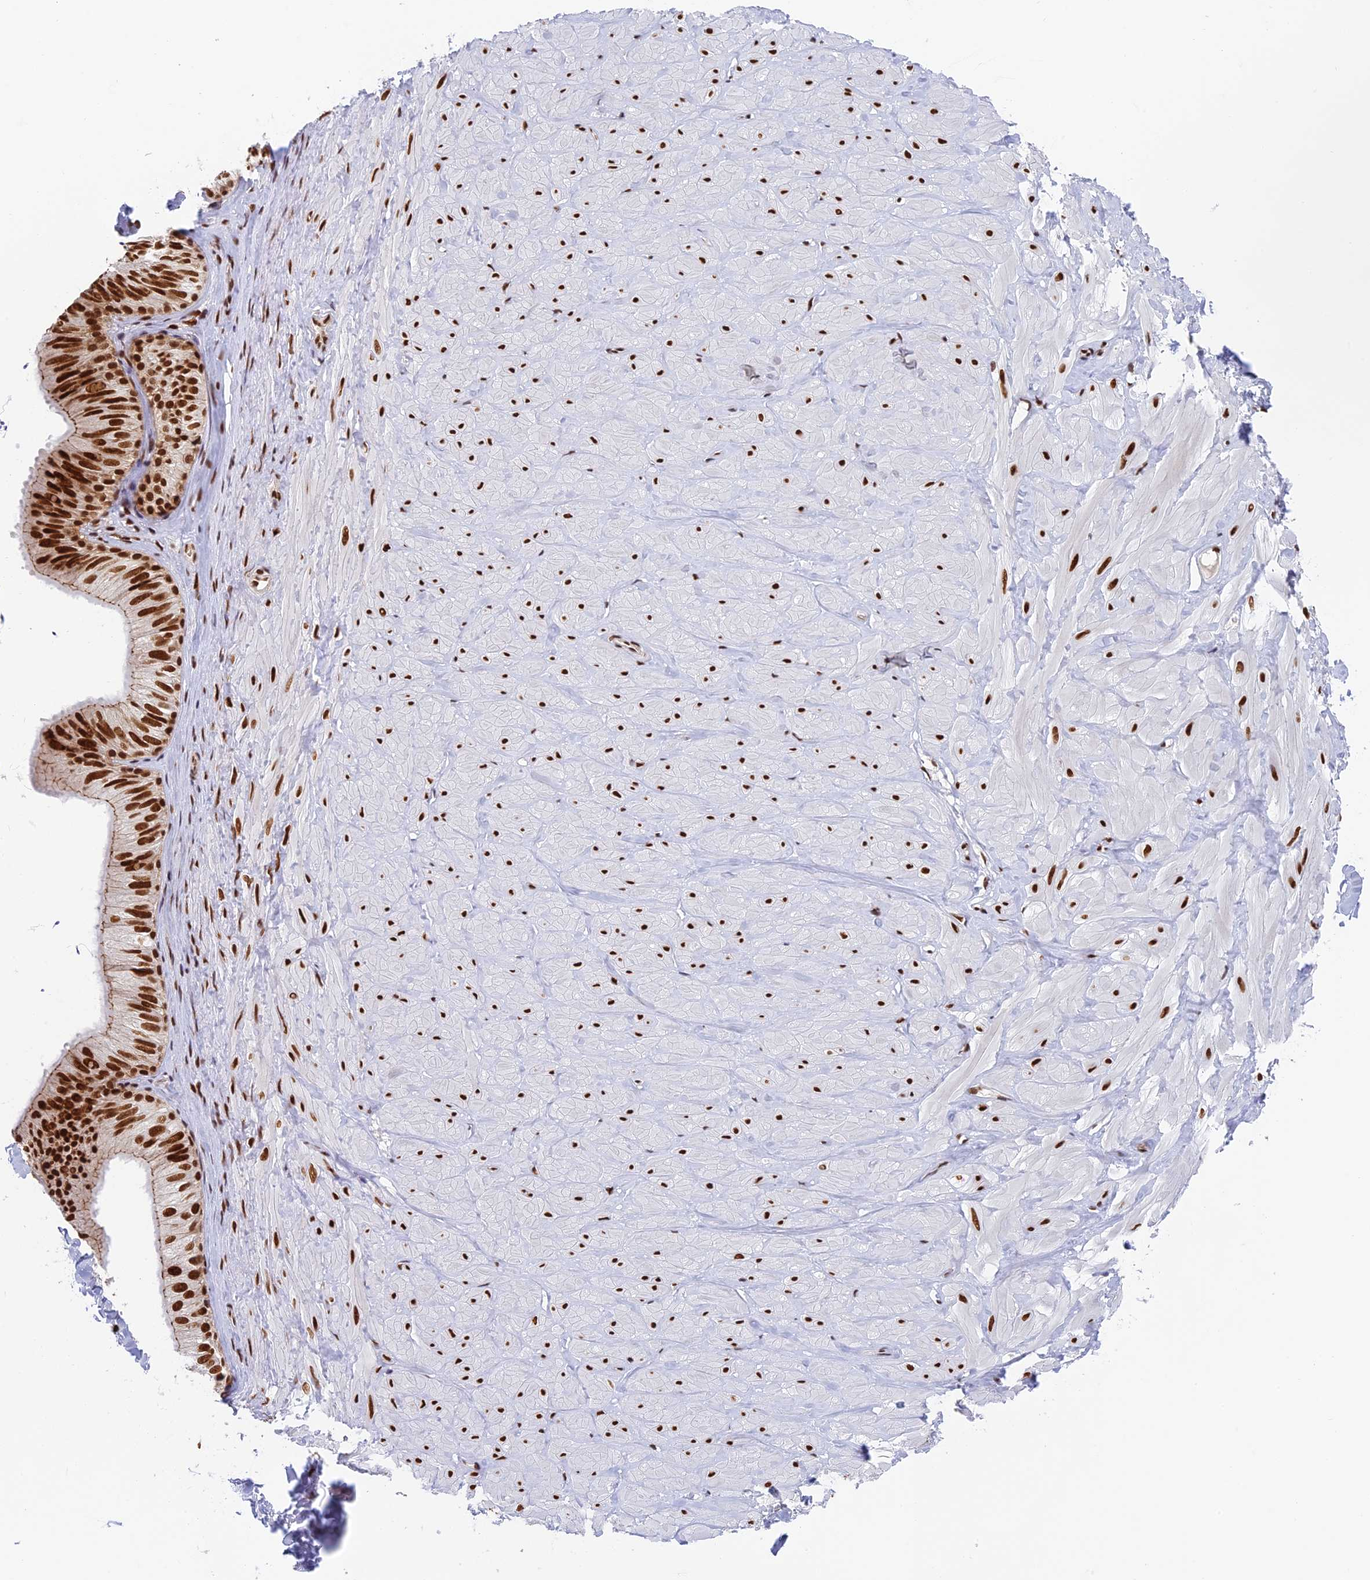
{"staining": {"intensity": "strong", "quantity": ">75%", "location": "nuclear"}, "tissue": "adipose tissue", "cell_type": "Adipocytes", "image_type": "normal", "snomed": [{"axis": "morphology", "description": "Normal tissue, NOS"}, {"axis": "topography", "description": "Adipose tissue"}, {"axis": "topography", "description": "Vascular tissue"}, {"axis": "topography", "description": "Peripheral nerve tissue"}], "caption": "Human adipose tissue stained for a protein (brown) displays strong nuclear positive positivity in about >75% of adipocytes.", "gene": "EEF1AKMT3", "patient": {"sex": "male", "age": 25}}